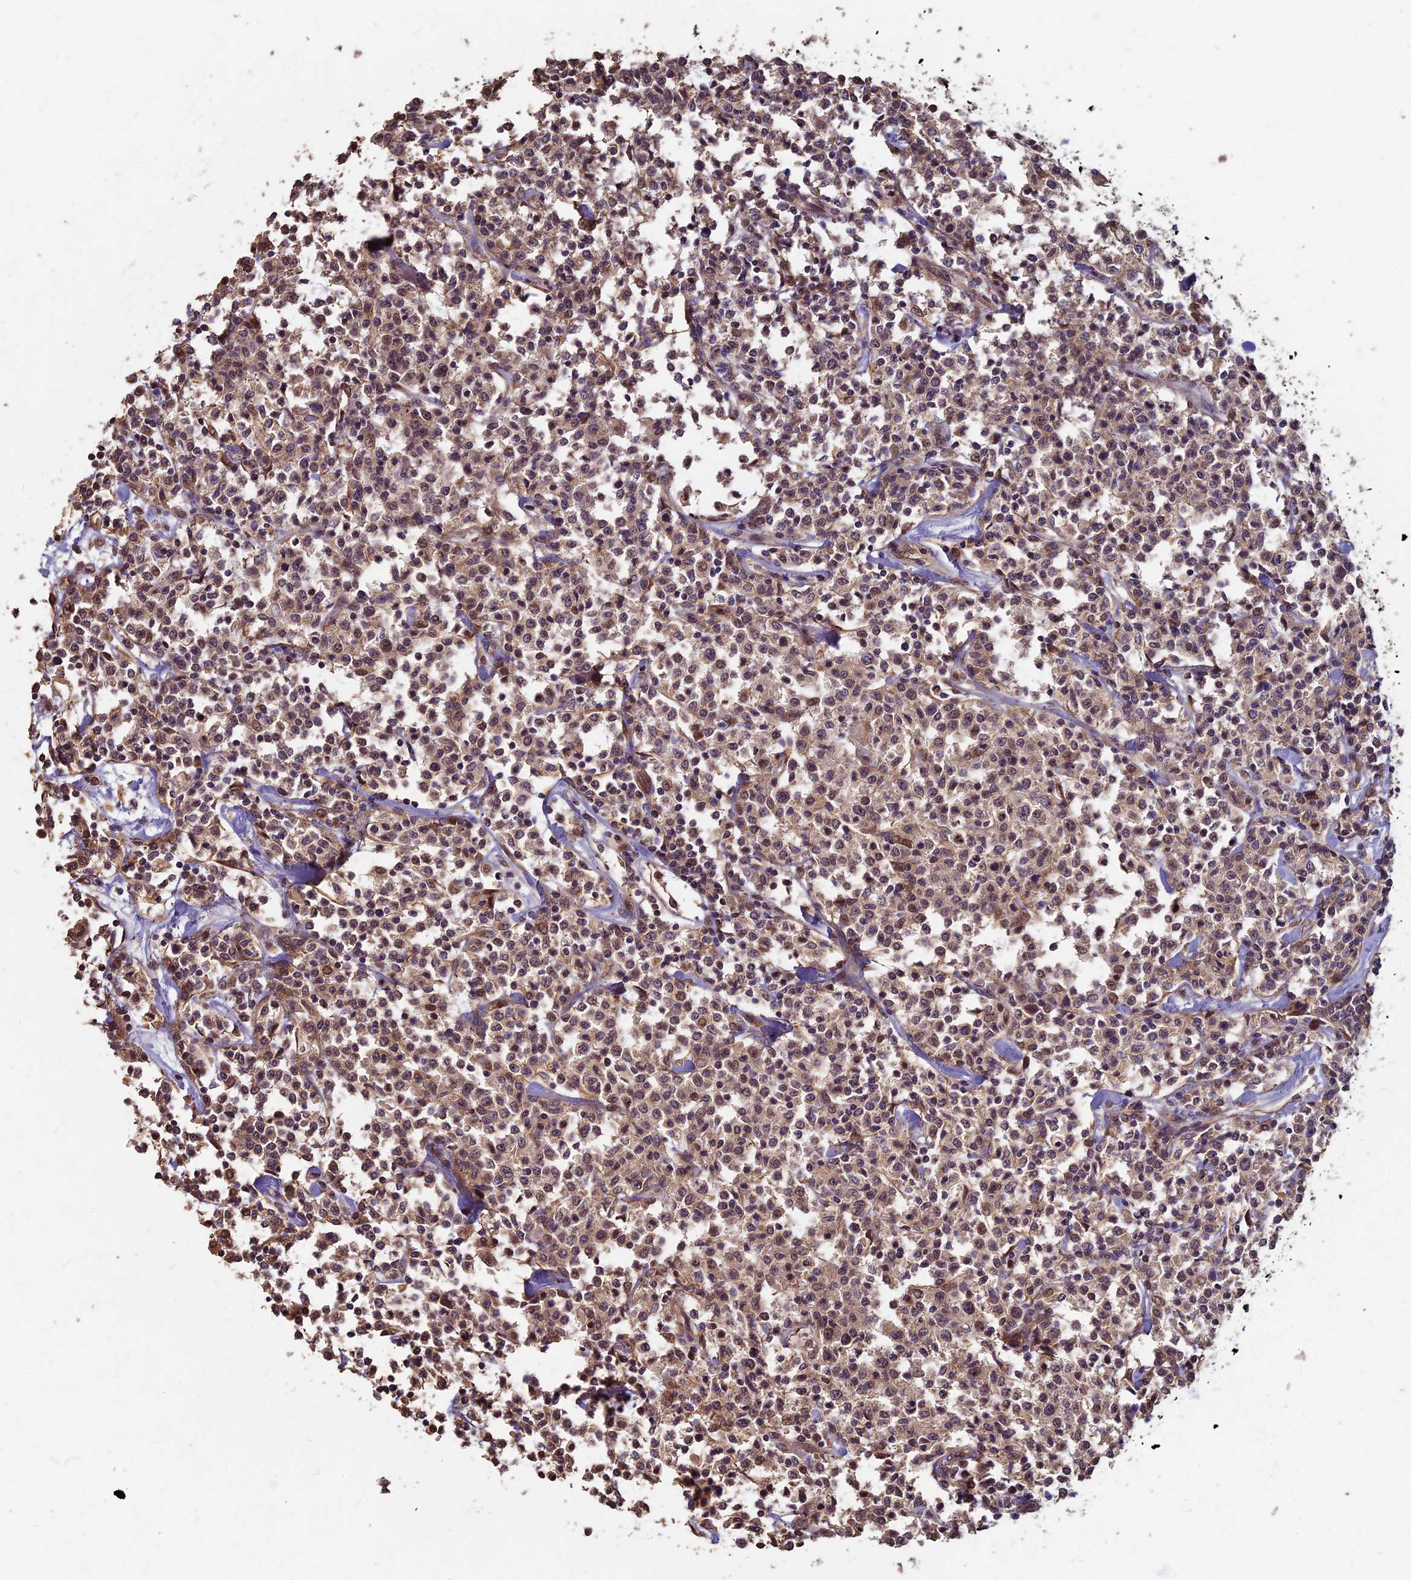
{"staining": {"intensity": "moderate", "quantity": ">75%", "location": "cytoplasmic/membranous,nuclear"}, "tissue": "lymphoma", "cell_type": "Tumor cells", "image_type": "cancer", "snomed": [{"axis": "morphology", "description": "Malignant lymphoma, non-Hodgkin's type, Low grade"}, {"axis": "topography", "description": "Small intestine"}], "caption": "This image reveals immunohistochemistry (IHC) staining of human low-grade malignant lymphoma, non-Hodgkin's type, with medium moderate cytoplasmic/membranous and nuclear expression in approximately >75% of tumor cells.", "gene": "RSPH3", "patient": {"sex": "female", "age": 59}}